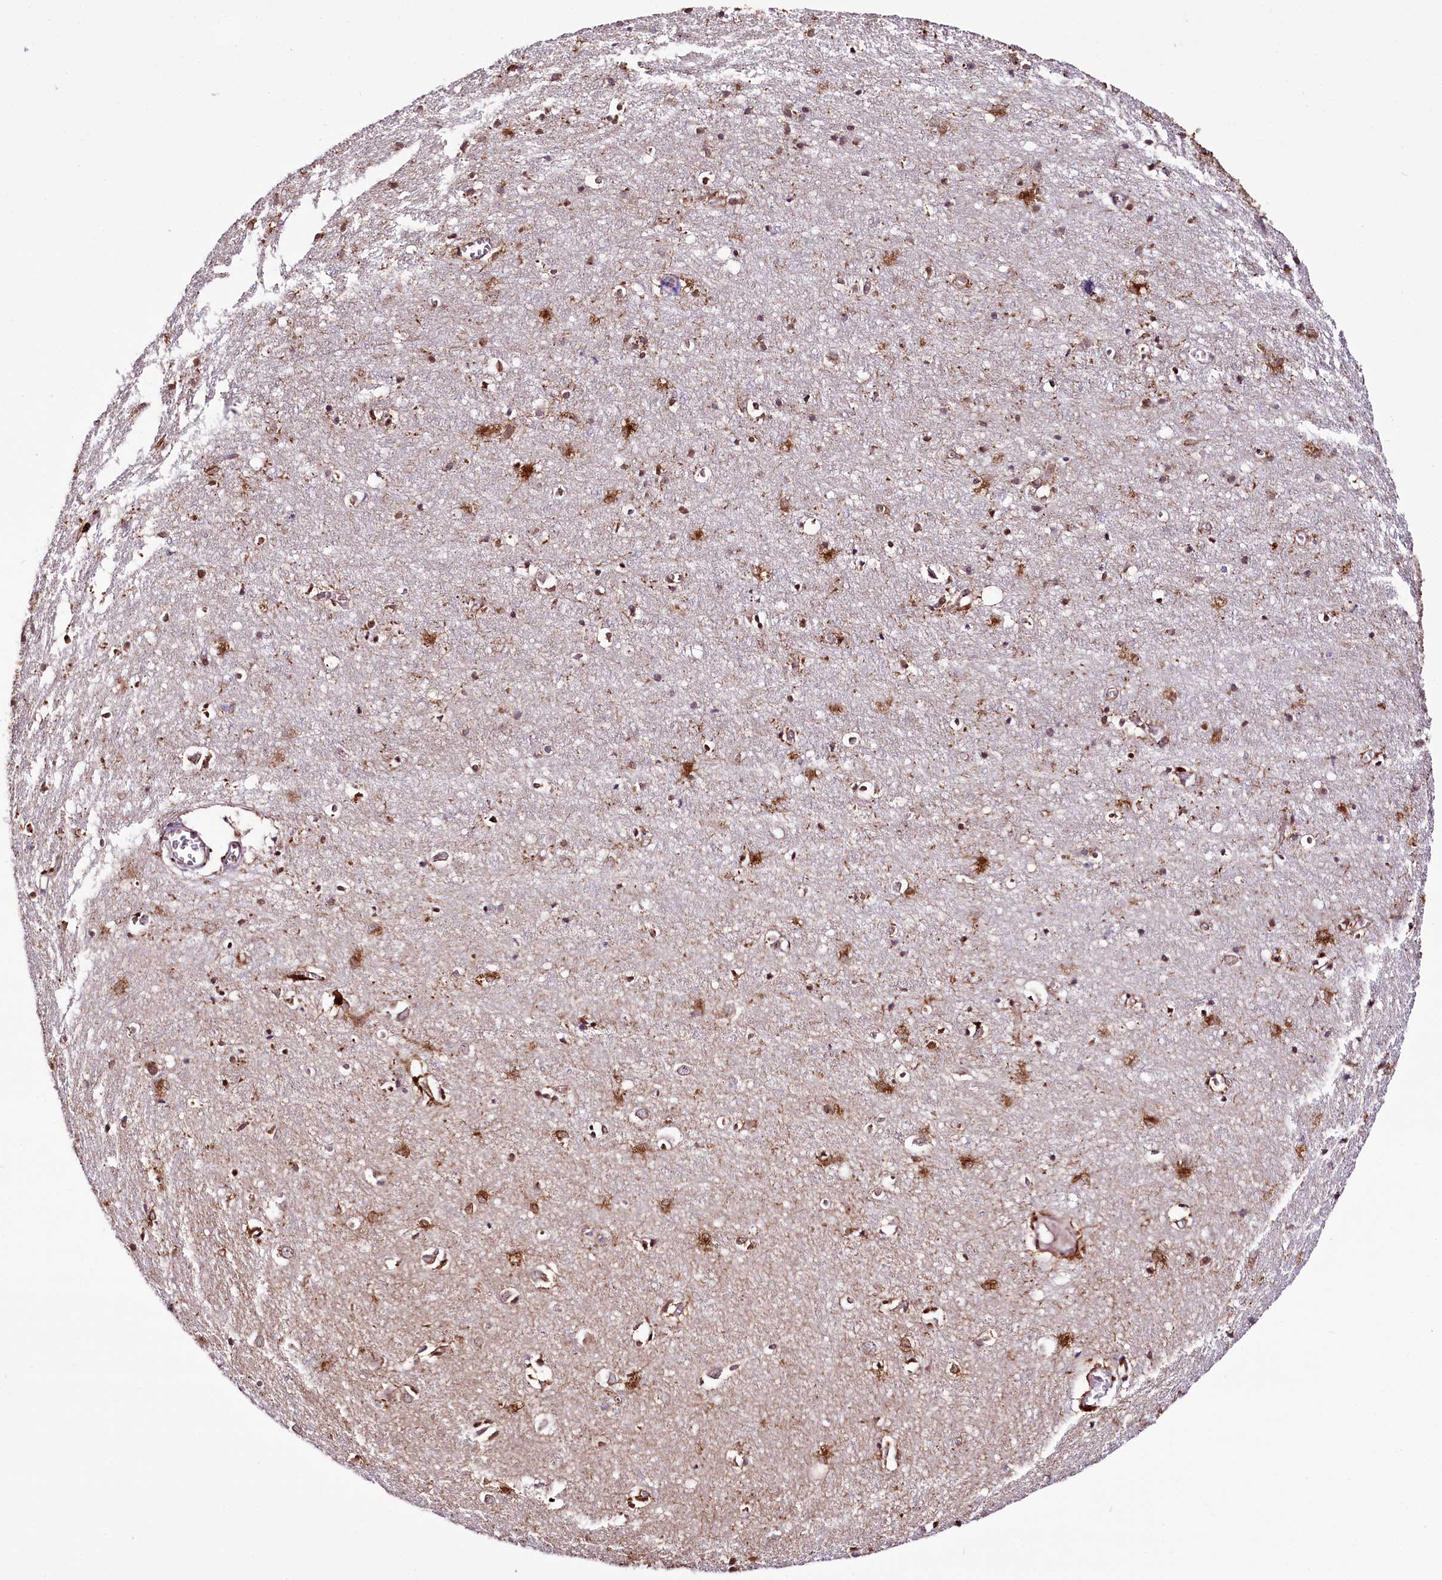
{"staining": {"intensity": "moderate", "quantity": ">75%", "location": "cytoplasmic/membranous"}, "tissue": "cerebral cortex", "cell_type": "Endothelial cells", "image_type": "normal", "snomed": [{"axis": "morphology", "description": "Normal tissue, NOS"}, {"axis": "topography", "description": "Cerebral cortex"}], "caption": "Protein staining of benign cerebral cortex shows moderate cytoplasmic/membranous expression in about >75% of endothelial cells.", "gene": "CUTC", "patient": {"sex": "female", "age": 64}}